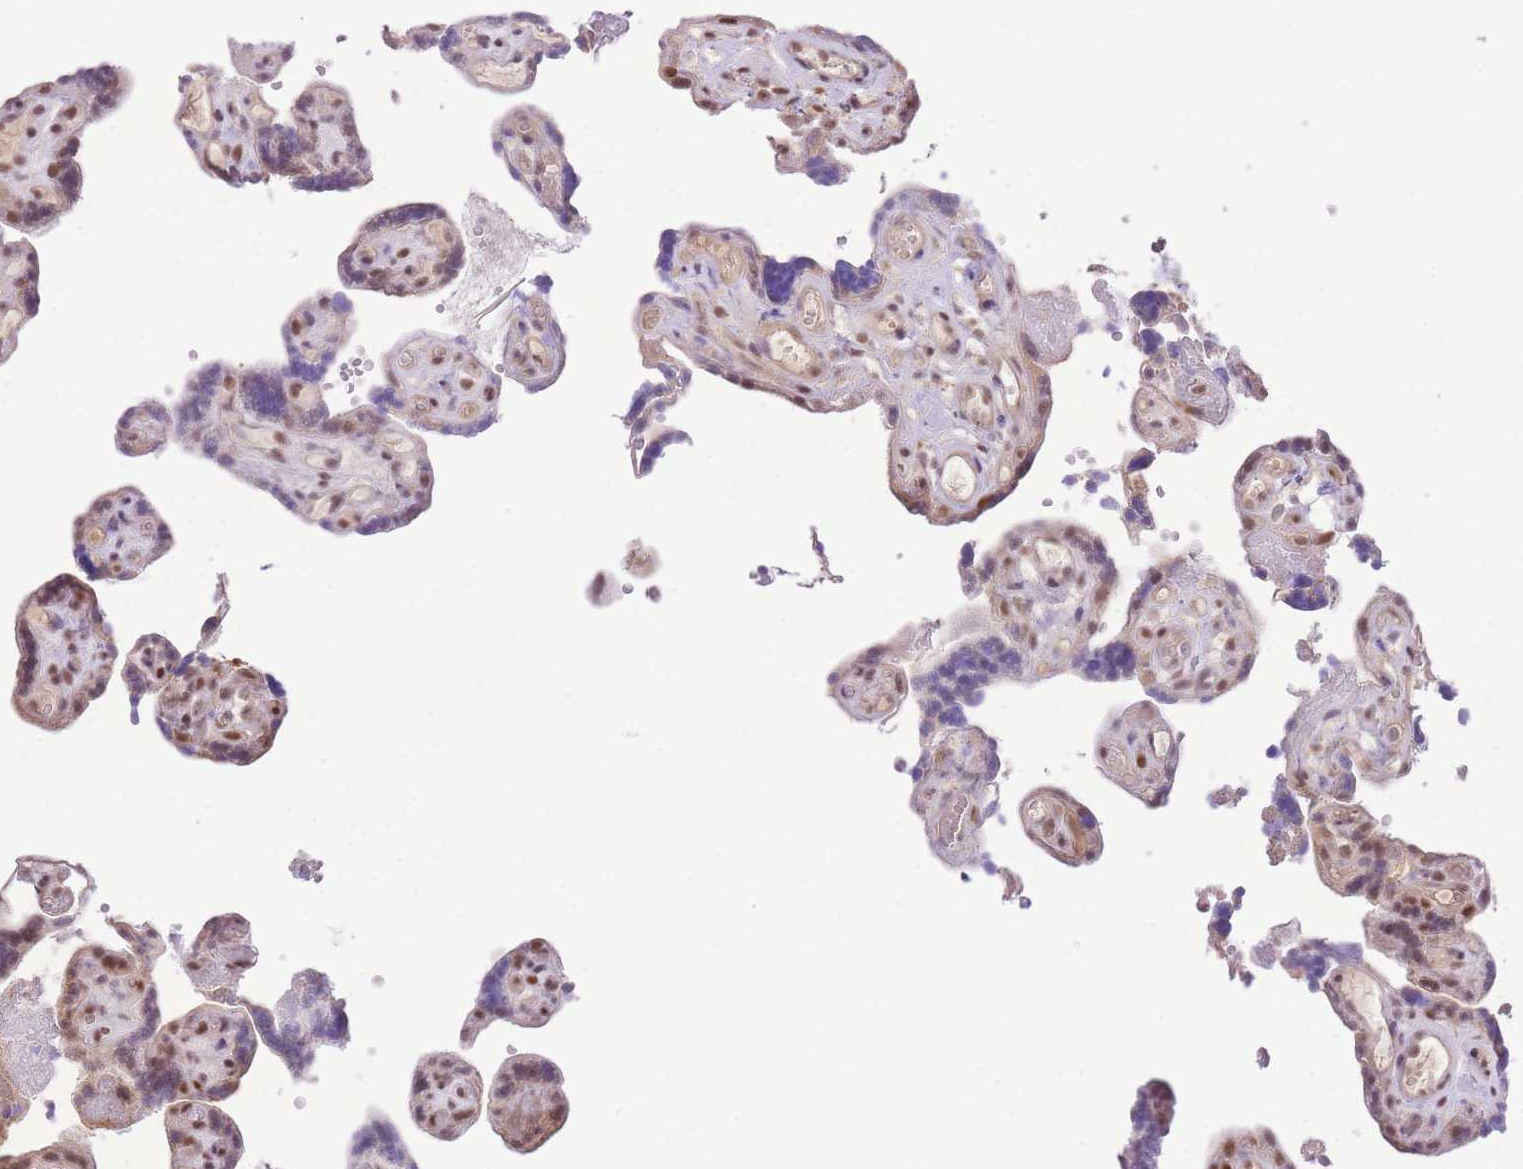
{"staining": {"intensity": "strong", "quantity": ">75%", "location": "nuclear"}, "tissue": "placenta", "cell_type": "Decidual cells", "image_type": "normal", "snomed": [{"axis": "morphology", "description": "Normal tissue, NOS"}, {"axis": "topography", "description": "Placenta"}], "caption": "This photomicrograph displays immunohistochemistry staining of normal placenta, with high strong nuclear expression in approximately >75% of decidual cells.", "gene": "UBXN7", "patient": {"sex": "female", "age": 30}}